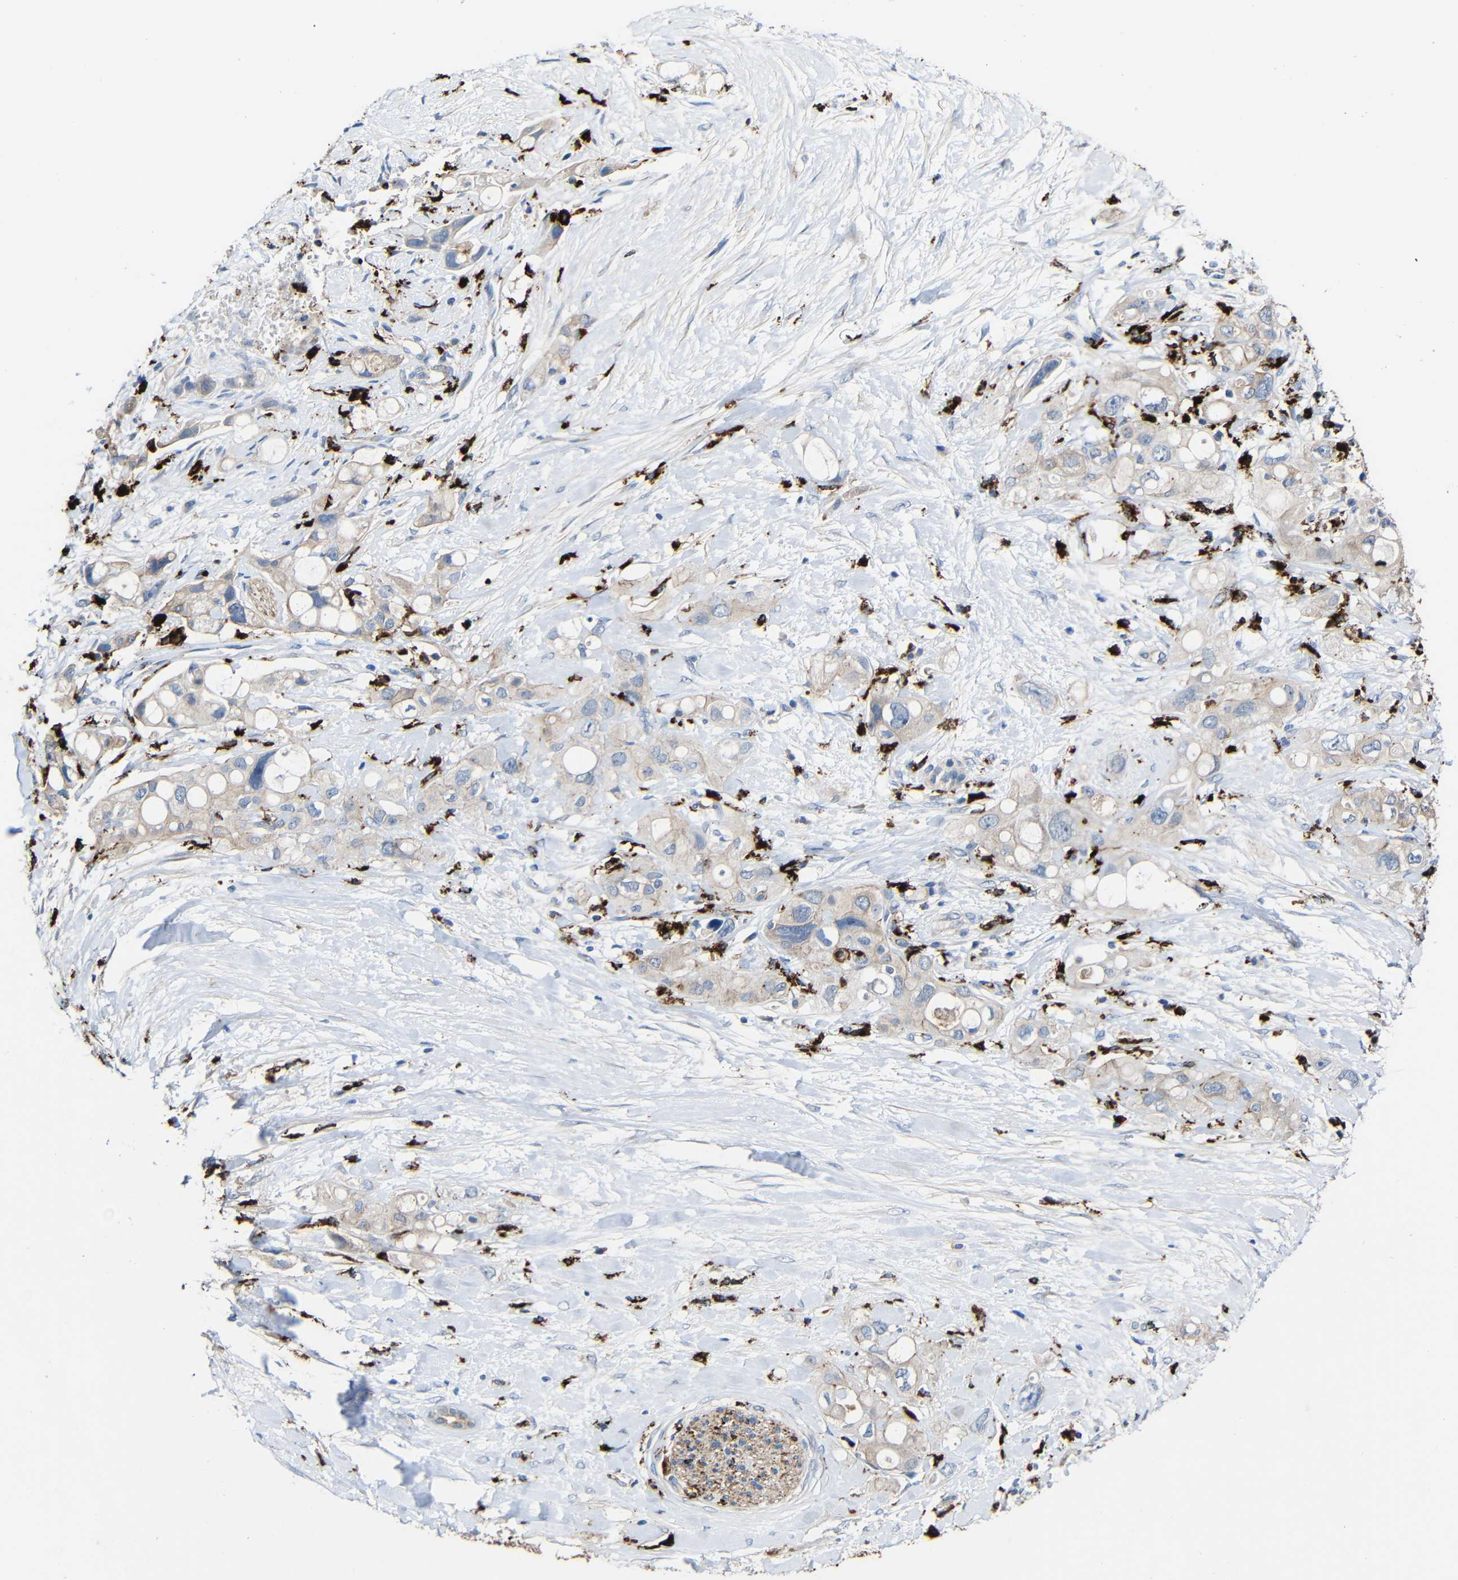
{"staining": {"intensity": "weak", "quantity": ">75%", "location": "cytoplasmic/membranous"}, "tissue": "pancreatic cancer", "cell_type": "Tumor cells", "image_type": "cancer", "snomed": [{"axis": "morphology", "description": "Adenocarcinoma, NOS"}, {"axis": "topography", "description": "Pancreas"}], "caption": "Adenocarcinoma (pancreatic) was stained to show a protein in brown. There is low levels of weak cytoplasmic/membranous positivity in about >75% of tumor cells.", "gene": "HLA-DMA", "patient": {"sex": "female", "age": 56}}